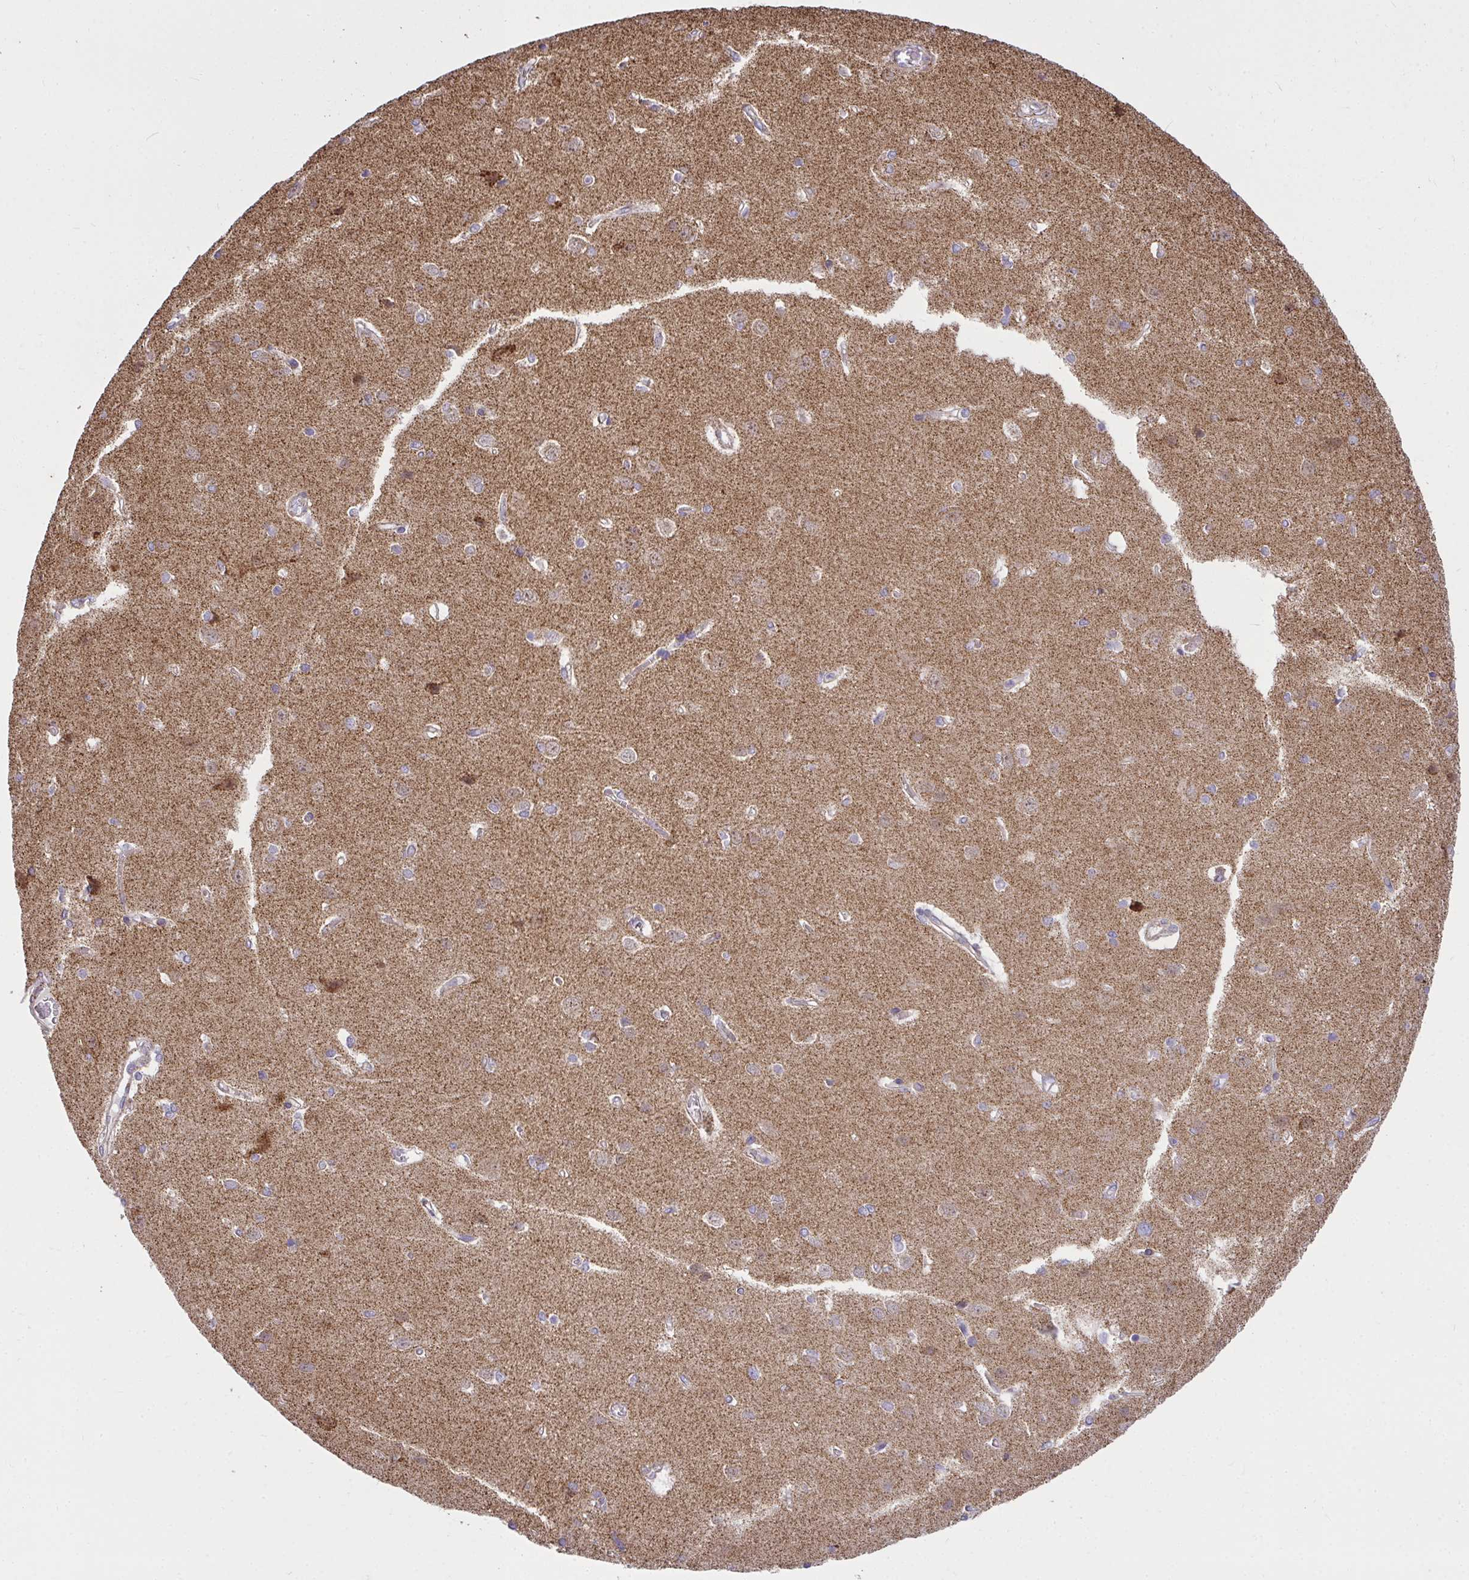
{"staining": {"intensity": "weak", "quantity": ">75%", "location": "cytoplasmic/membranous"}, "tissue": "cerebral cortex", "cell_type": "Endothelial cells", "image_type": "normal", "snomed": [{"axis": "morphology", "description": "Normal tissue, NOS"}, {"axis": "topography", "description": "Cerebral cortex"}], "caption": "This histopathology image exhibits immunohistochemistry (IHC) staining of normal human cerebral cortex, with low weak cytoplasmic/membranous positivity in about >75% of endothelial cells.", "gene": "SRRM4", "patient": {"sex": "male", "age": 37}}